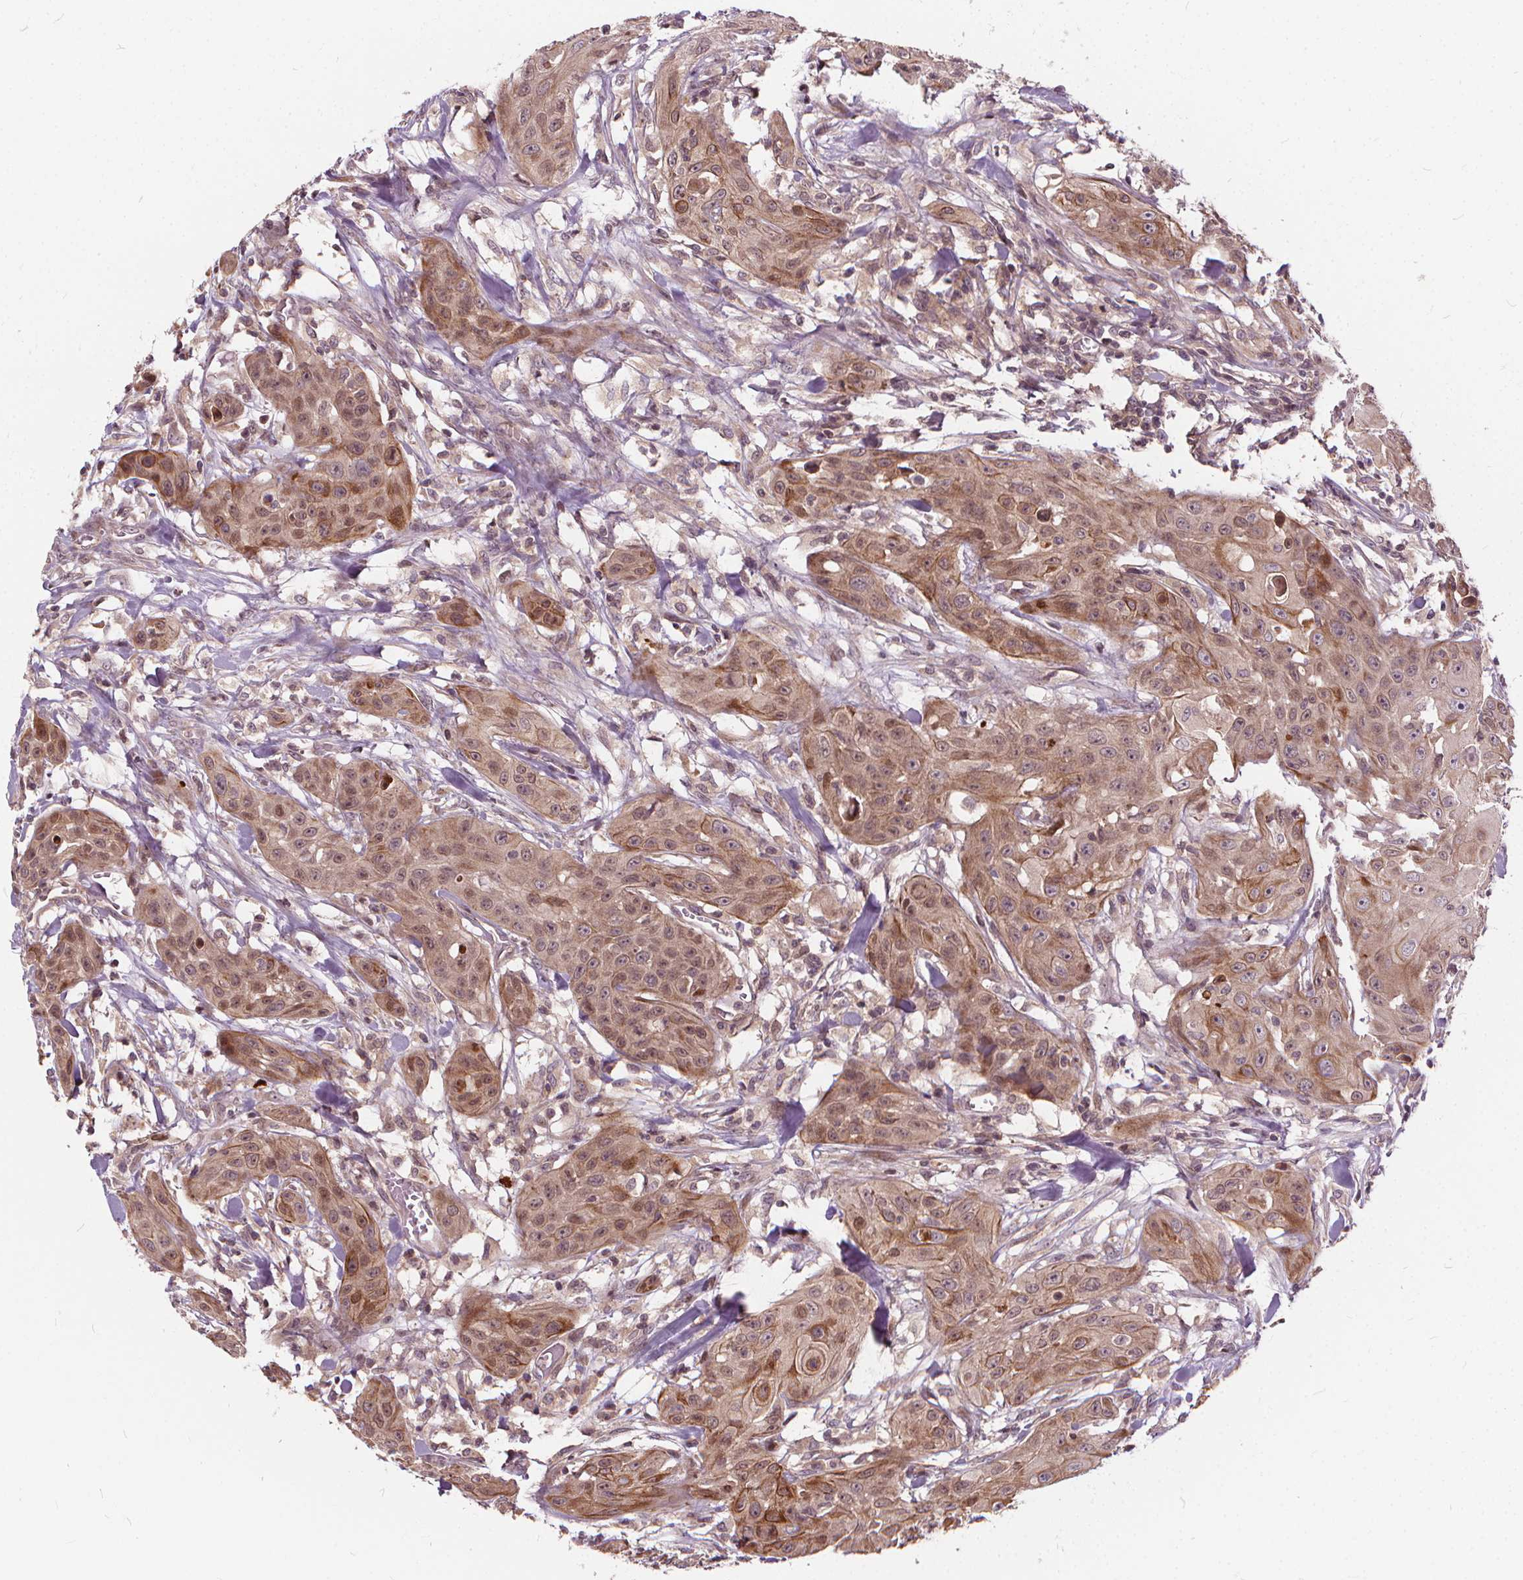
{"staining": {"intensity": "moderate", "quantity": ">75%", "location": "cytoplasmic/membranous"}, "tissue": "head and neck cancer", "cell_type": "Tumor cells", "image_type": "cancer", "snomed": [{"axis": "morphology", "description": "Squamous cell carcinoma, NOS"}, {"axis": "topography", "description": "Oral tissue"}, {"axis": "topography", "description": "Head-Neck"}], "caption": "Immunohistochemical staining of head and neck squamous cell carcinoma reveals medium levels of moderate cytoplasmic/membranous expression in about >75% of tumor cells.", "gene": "INPP5E", "patient": {"sex": "female", "age": 55}}